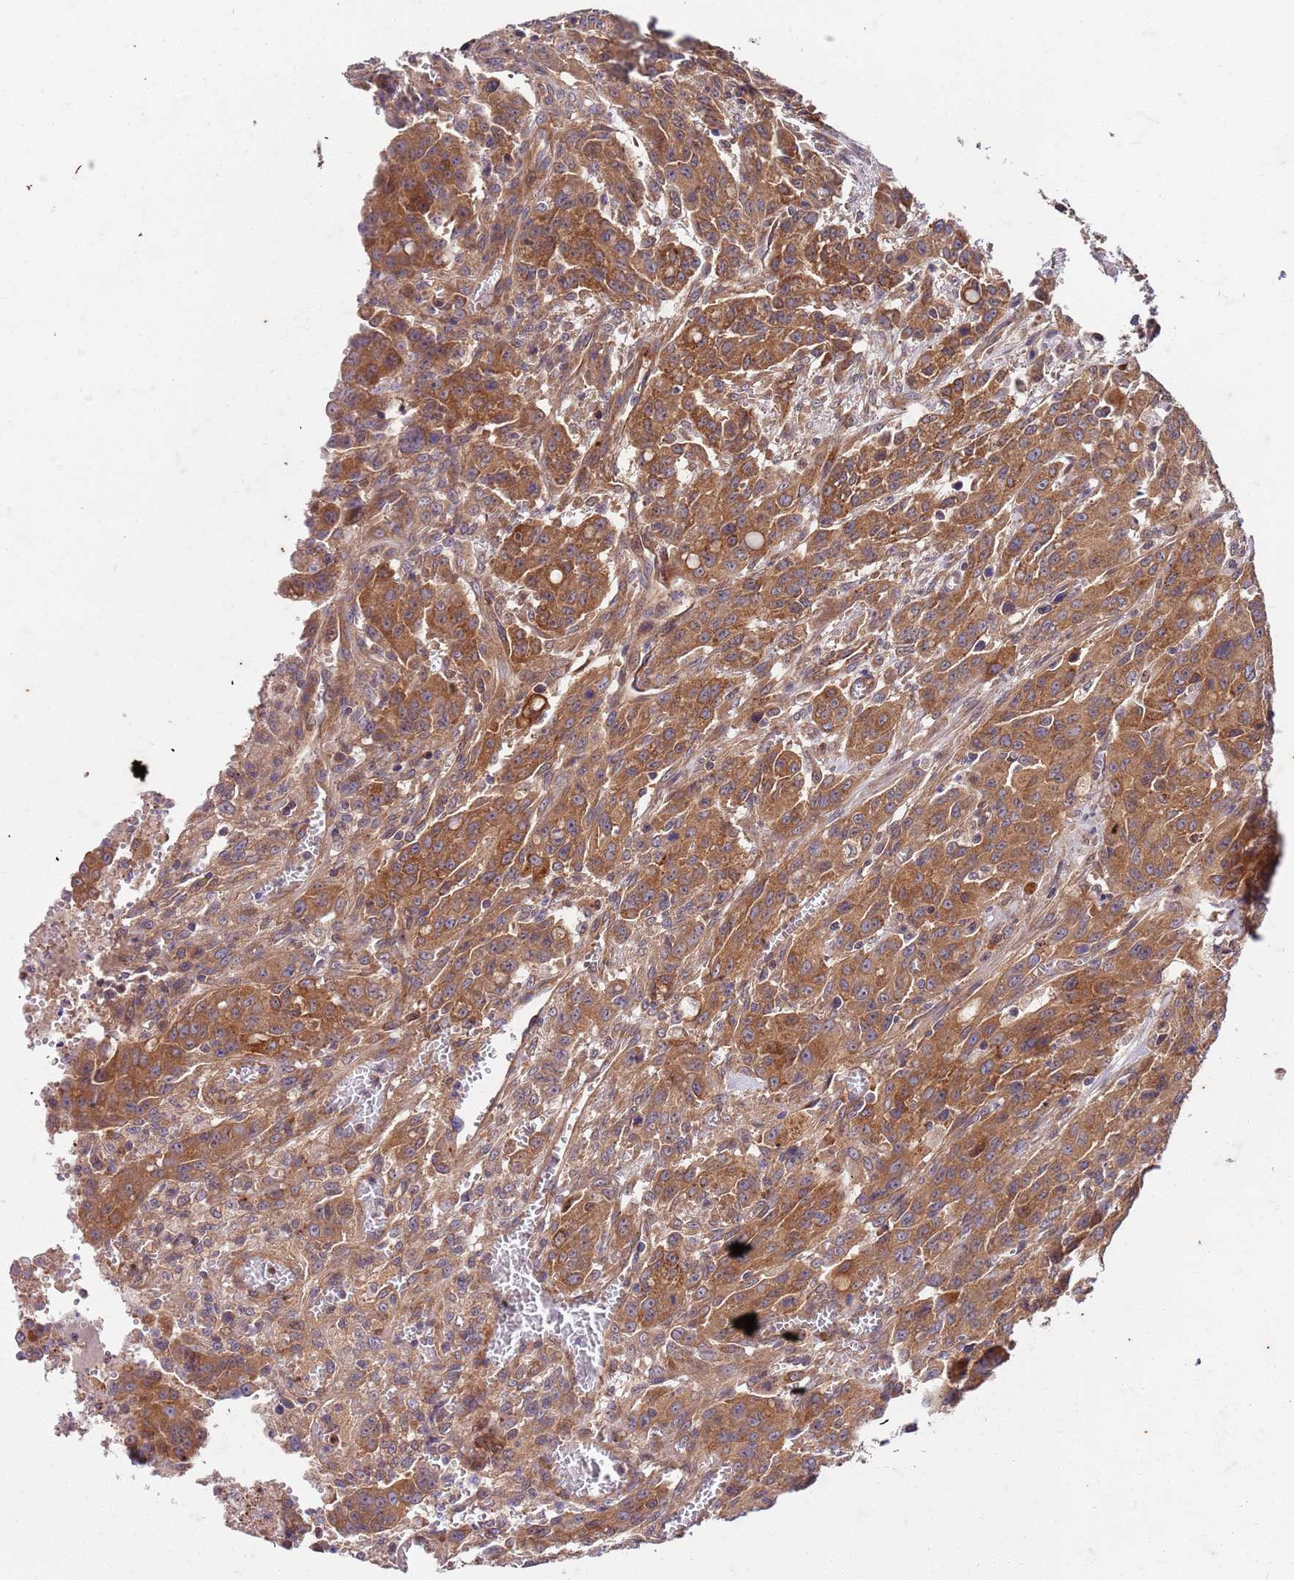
{"staining": {"intensity": "moderate", "quantity": ">75%", "location": "cytoplasmic/membranous"}, "tissue": "colorectal cancer", "cell_type": "Tumor cells", "image_type": "cancer", "snomed": [{"axis": "morphology", "description": "Adenocarcinoma, NOS"}, {"axis": "topography", "description": "Colon"}], "caption": "Moderate cytoplasmic/membranous protein positivity is identified in approximately >75% of tumor cells in colorectal adenocarcinoma.", "gene": "OSBP", "patient": {"sex": "male", "age": 62}}